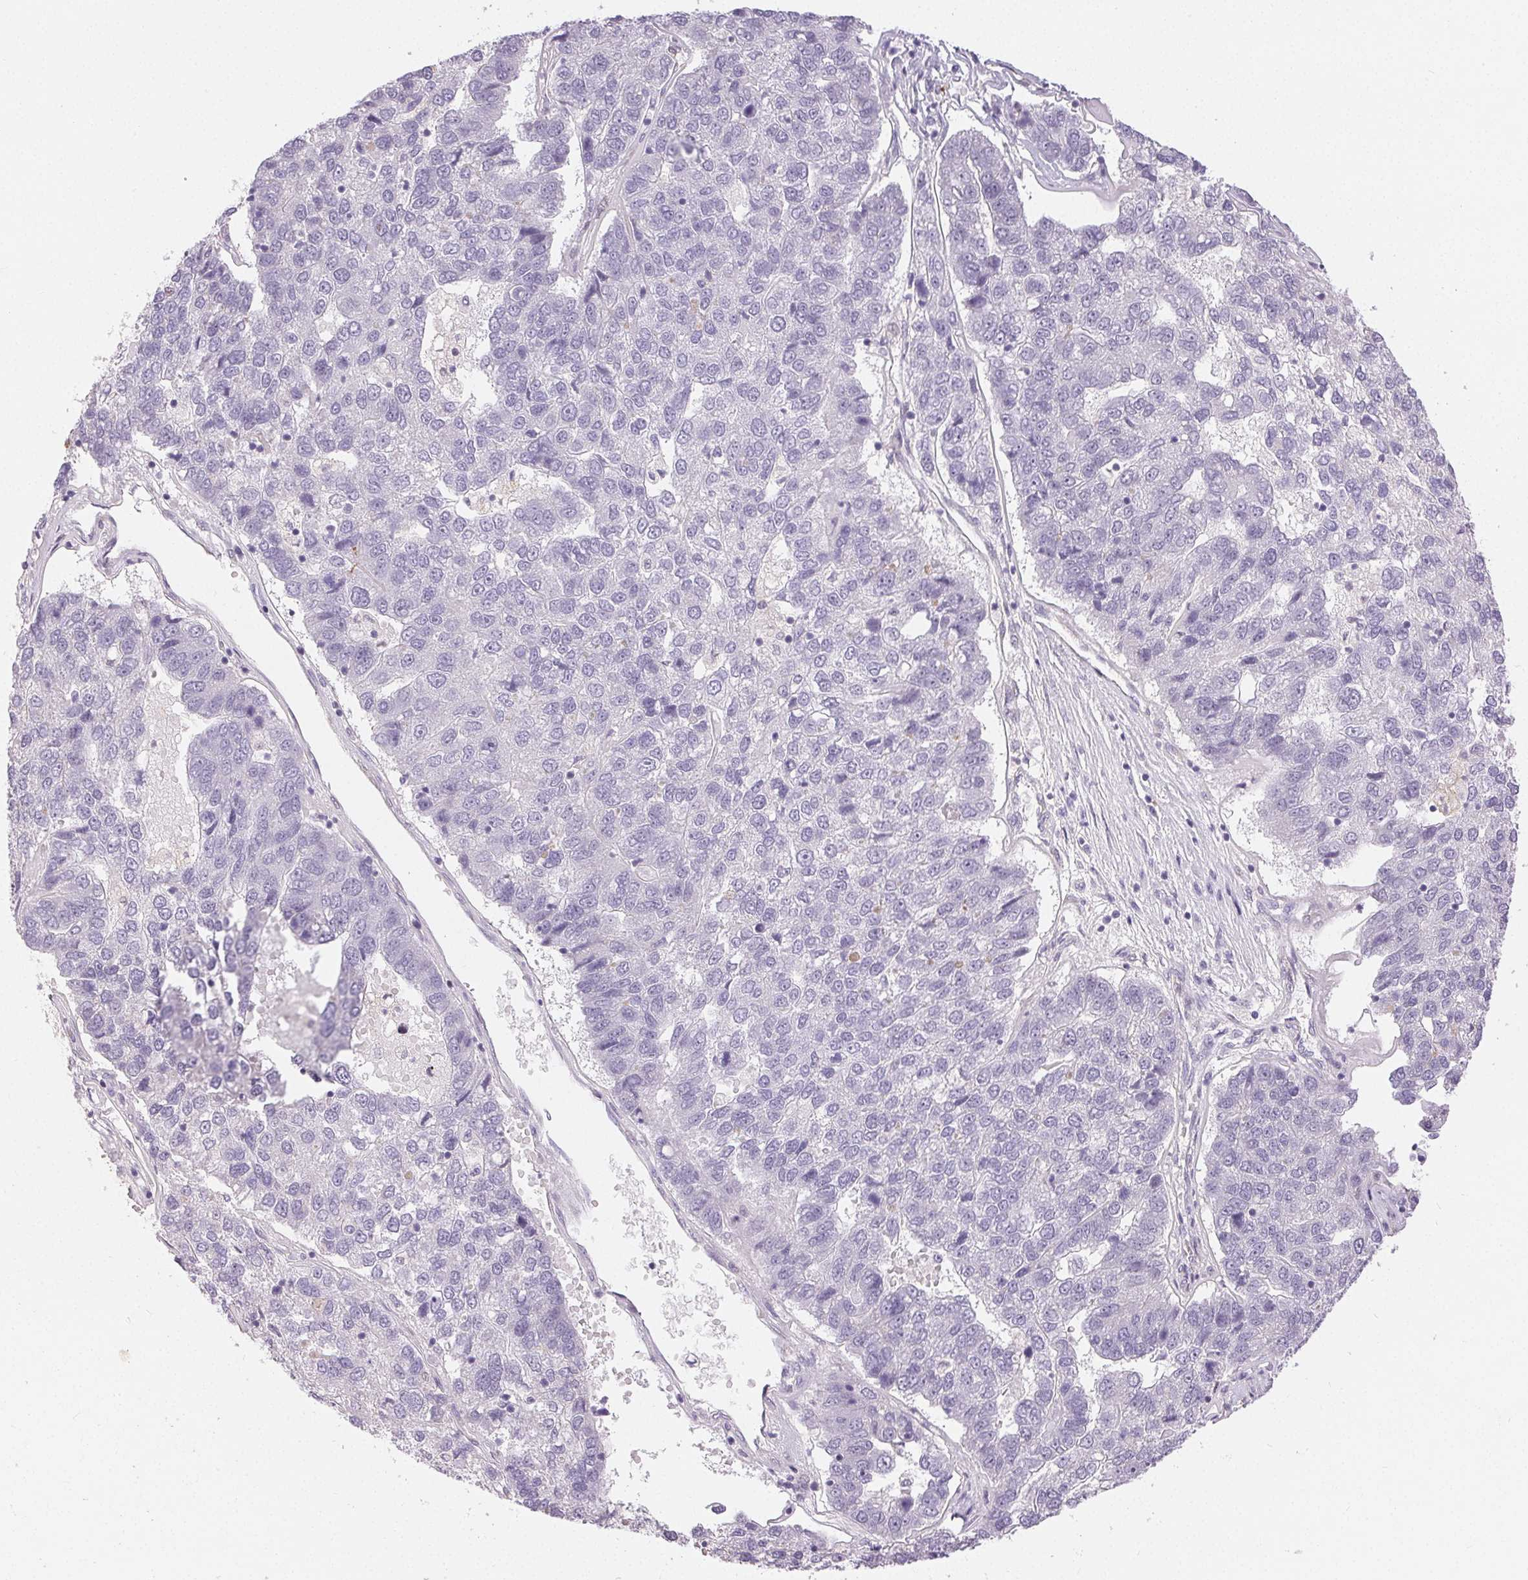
{"staining": {"intensity": "negative", "quantity": "none", "location": "none"}, "tissue": "pancreatic cancer", "cell_type": "Tumor cells", "image_type": "cancer", "snomed": [{"axis": "morphology", "description": "Adenocarcinoma, NOS"}, {"axis": "topography", "description": "Pancreas"}], "caption": "The image displays no staining of tumor cells in pancreatic cancer.", "gene": "RPGRIP1", "patient": {"sex": "female", "age": 61}}